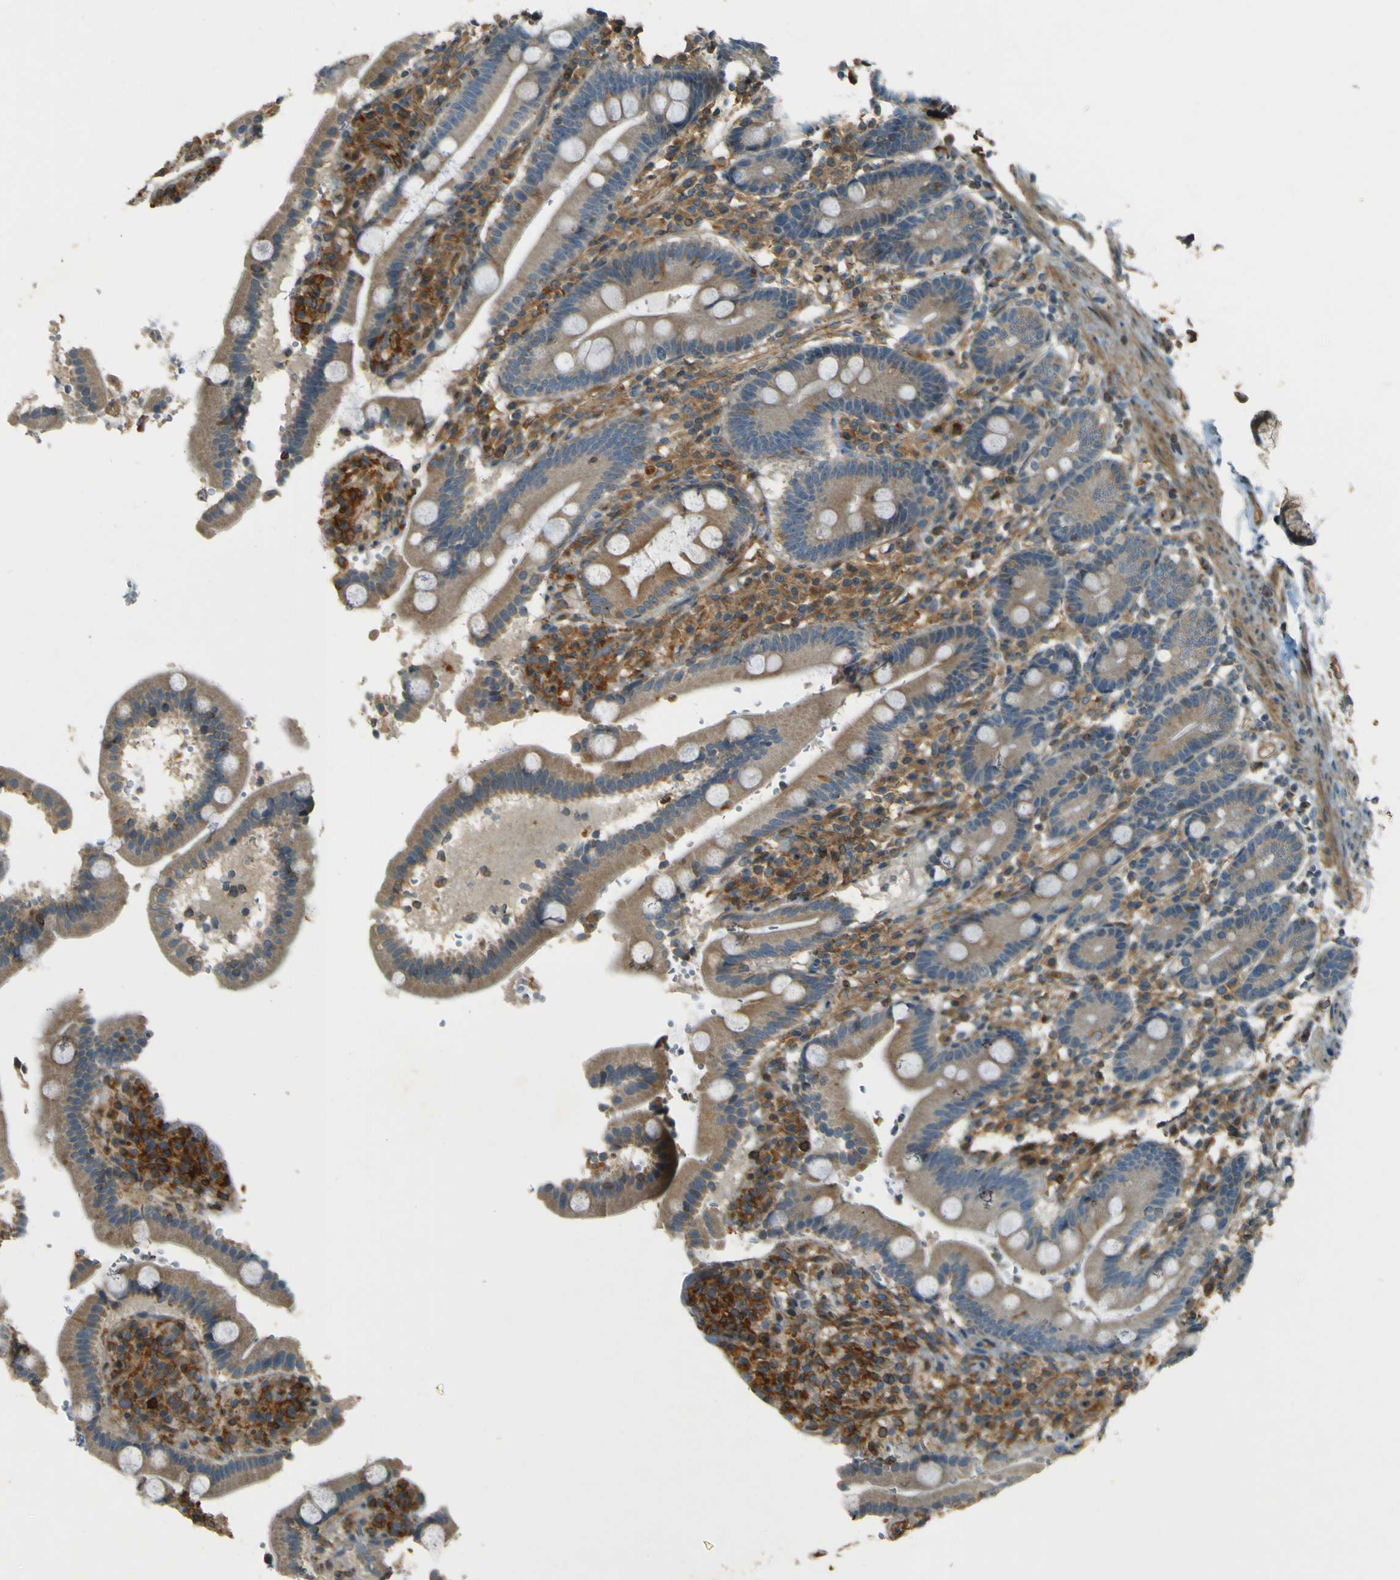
{"staining": {"intensity": "moderate", "quantity": ">75%", "location": "cytoplasmic/membranous"}, "tissue": "duodenum", "cell_type": "Glandular cells", "image_type": "normal", "snomed": [{"axis": "morphology", "description": "Normal tissue, NOS"}, {"axis": "topography", "description": "Small intestine, NOS"}], "caption": "Protein staining by immunohistochemistry (IHC) demonstrates moderate cytoplasmic/membranous positivity in approximately >75% of glandular cells in normal duodenum.", "gene": "LPCAT1", "patient": {"sex": "female", "age": 71}}